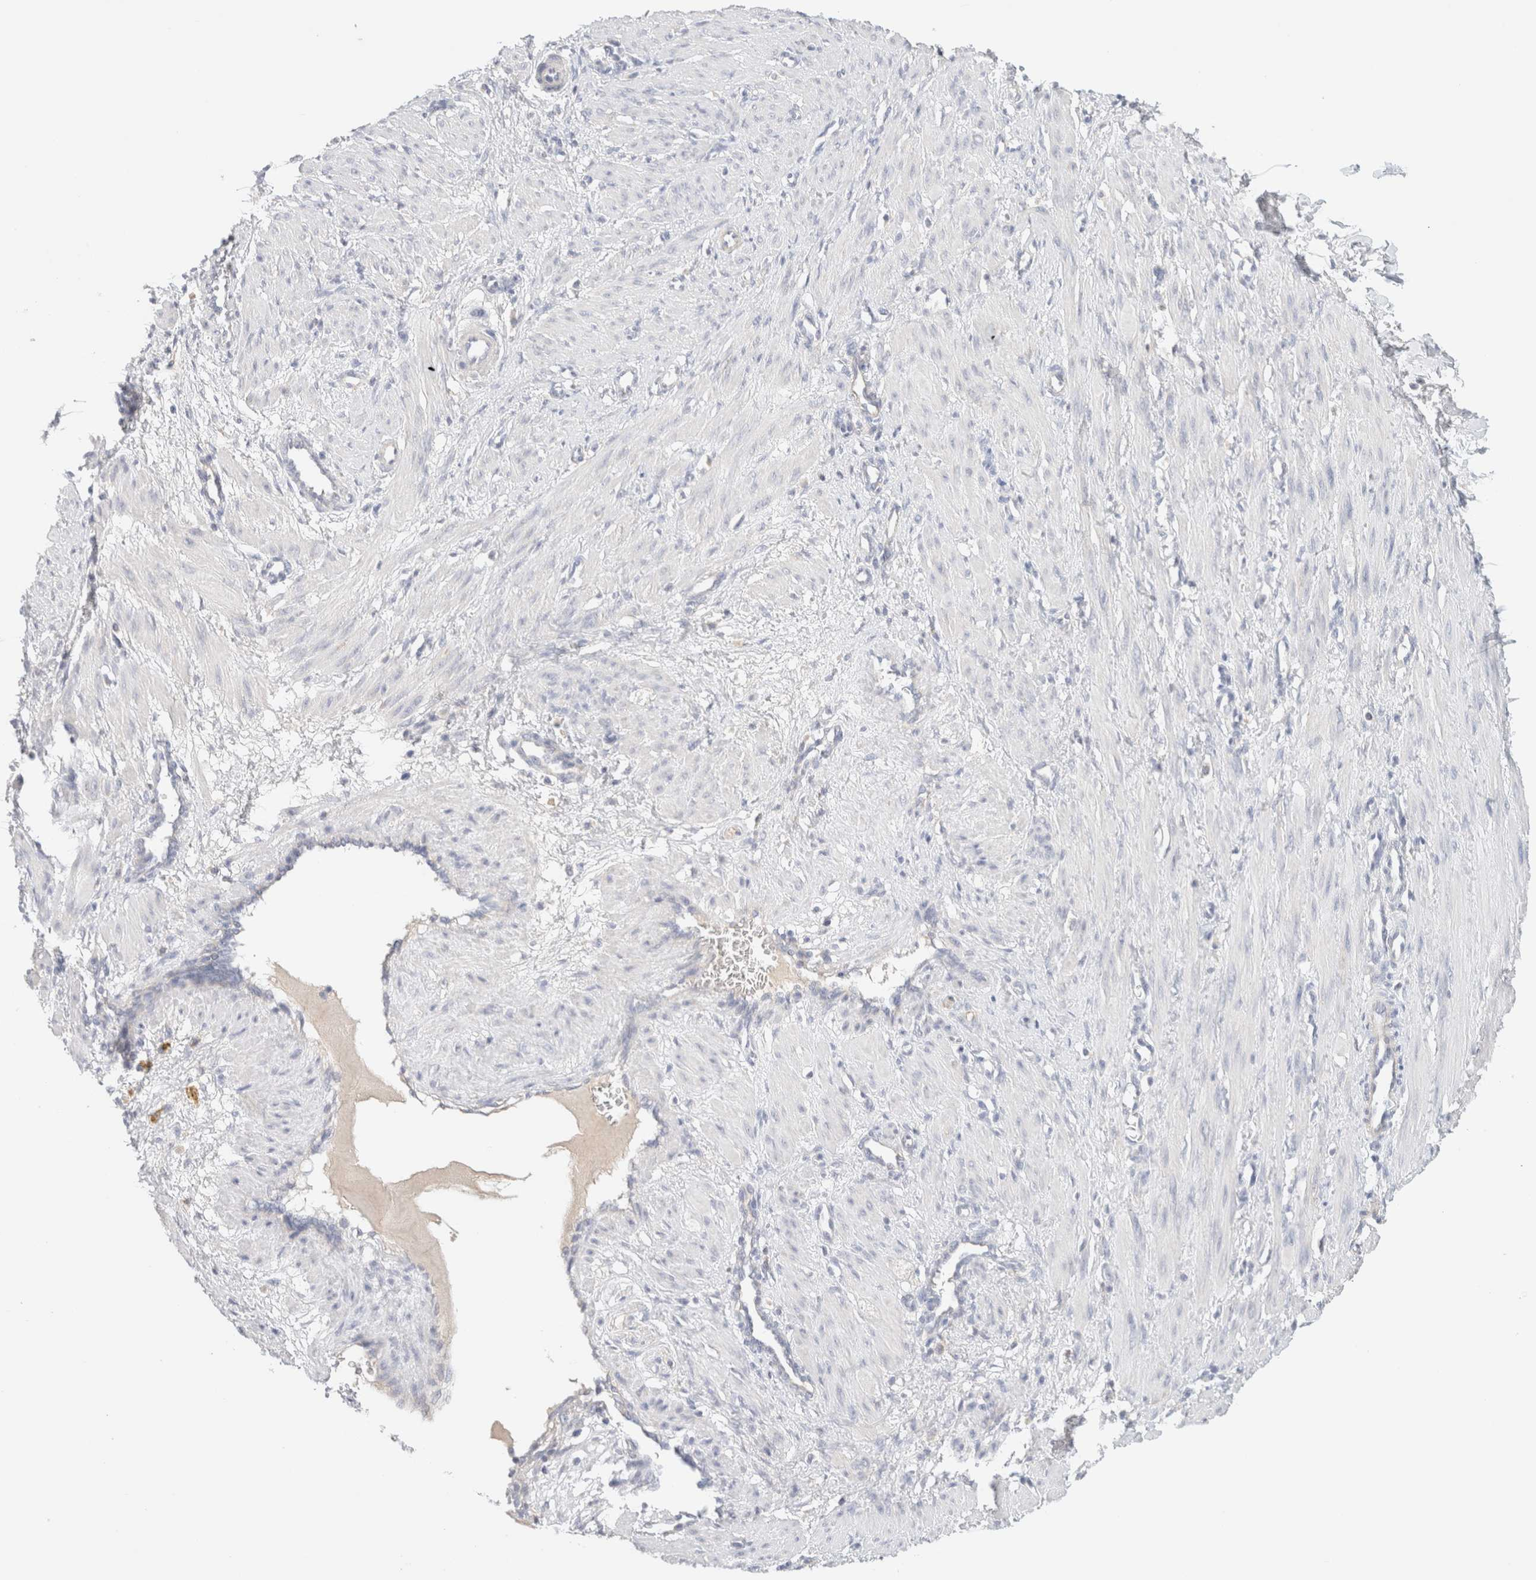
{"staining": {"intensity": "negative", "quantity": "none", "location": "none"}, "tissue": "smooth muscle", "cell_type": "Smooth muscle cells", "image_type": "normal", "snomed": [{"axis": "morphology", "description": "Normal tissue, NOS"}, {"axis": "topography", "description": "Endometrium"}], "caption": "A high-resolution photomicrograph shows IHC staining of unremarkable smooth muscle, which reveals no significant positivity in smooth muscle cells. (DAB (3,3'-diaminobenzidine) immunohistochemistry with hematoxylin counter stain).", "gene": "HEXD", "patient": {"sex": "female", "age": 33}}